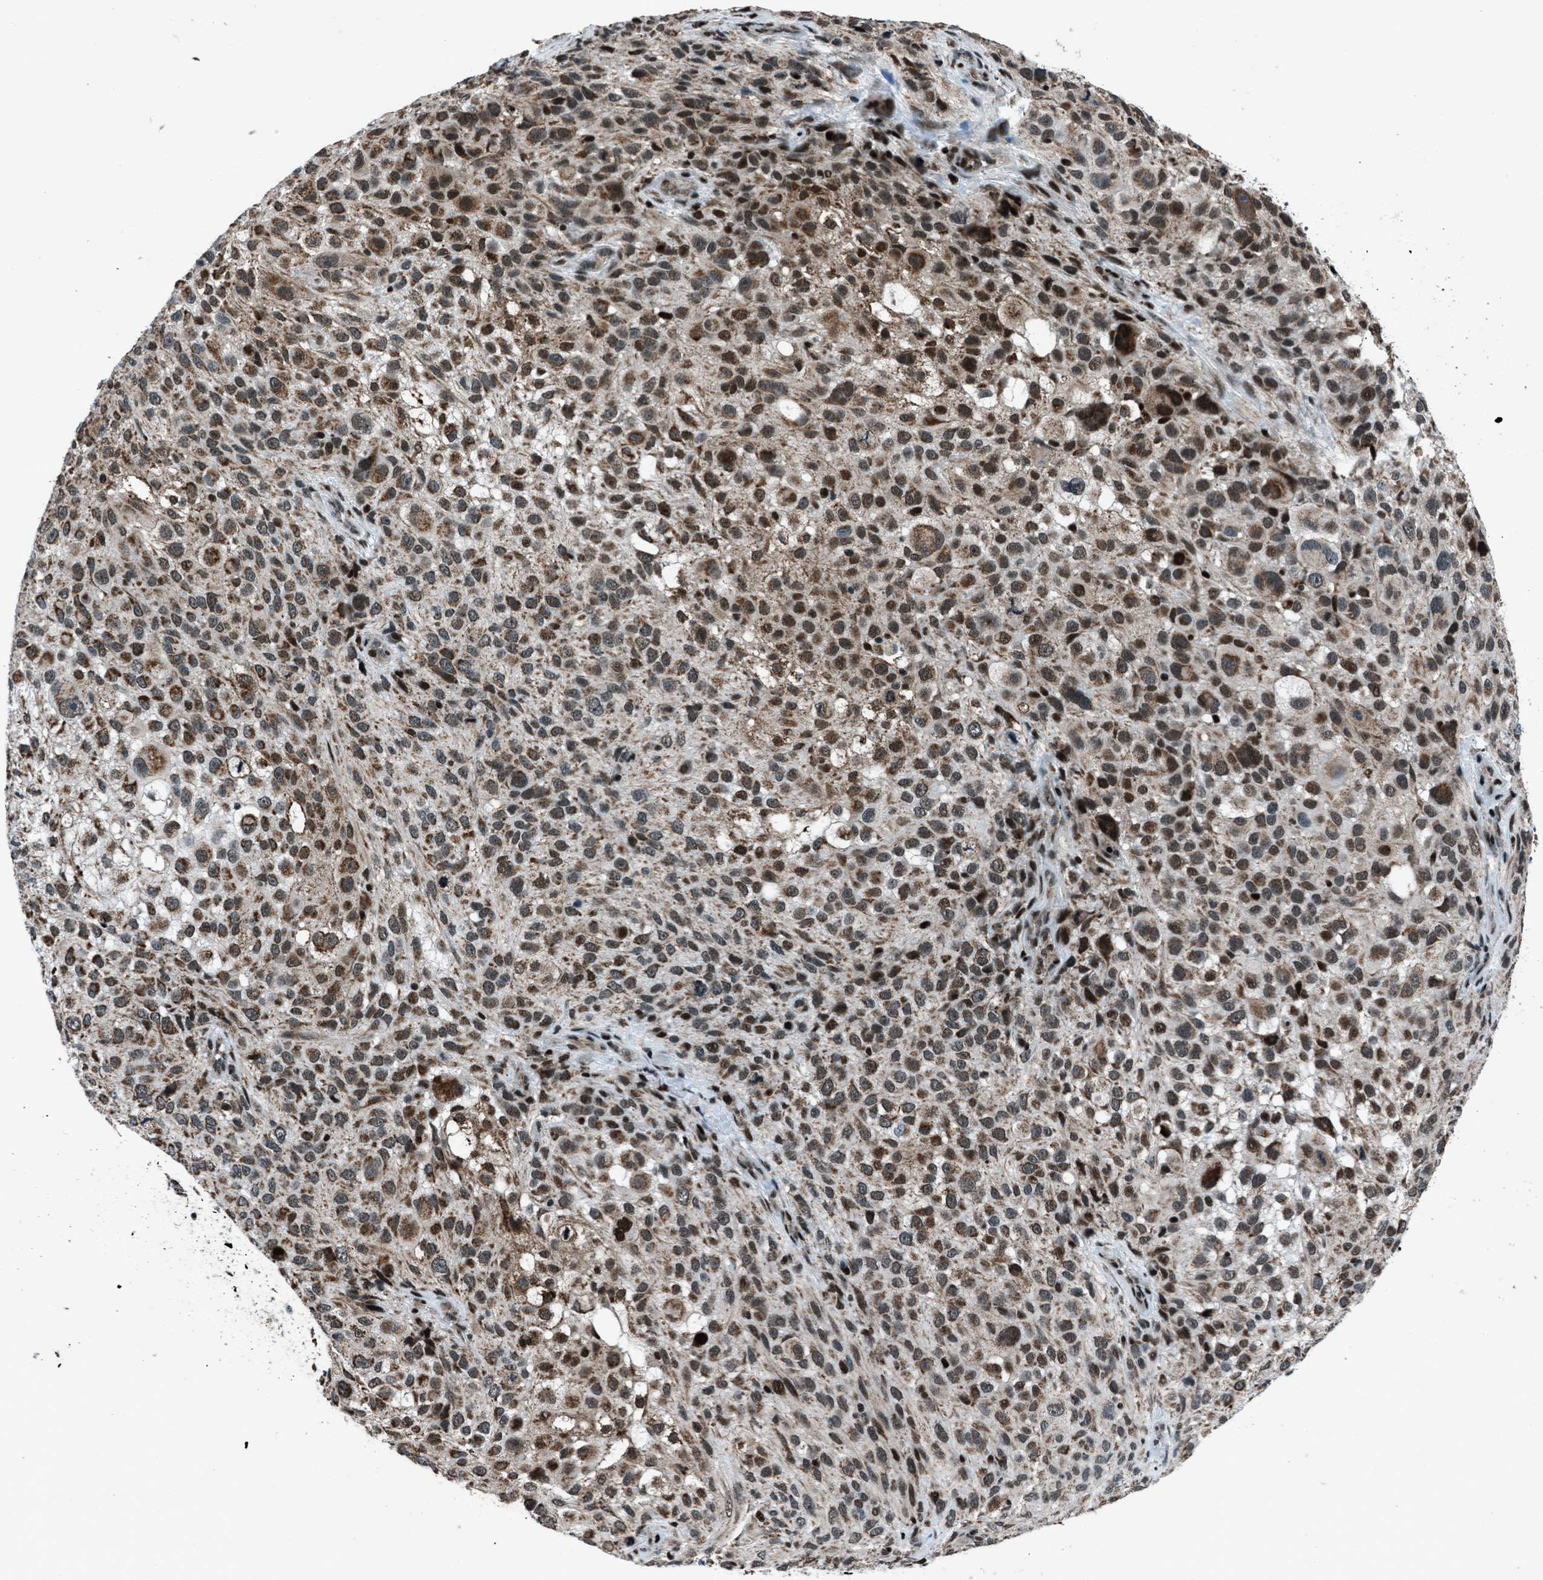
{"staining": {"intensity": "moderate", "quantity": ">75%", "location": "cytoplasmic/membranous,nuclear"}, "tissue": "melanoma", "cell_type": "Tumor cells", "image_type": "cancer", "snomed": [{"axis": "morphology", "description": "Necrosis, NOS"}, {"axis": "morphology", "description": "Malignant melanoma, NOS"}, {"axis": "topography", "description": "Skin"}], "caption": "Malignant melanoma stained for a protein (brown) shows moderate cytoplasmic/membranous and nuclear positive staining in about >75% of tumor cells.", "gene": "MORC3", "patient": {"sex": "female", "age": 87}}